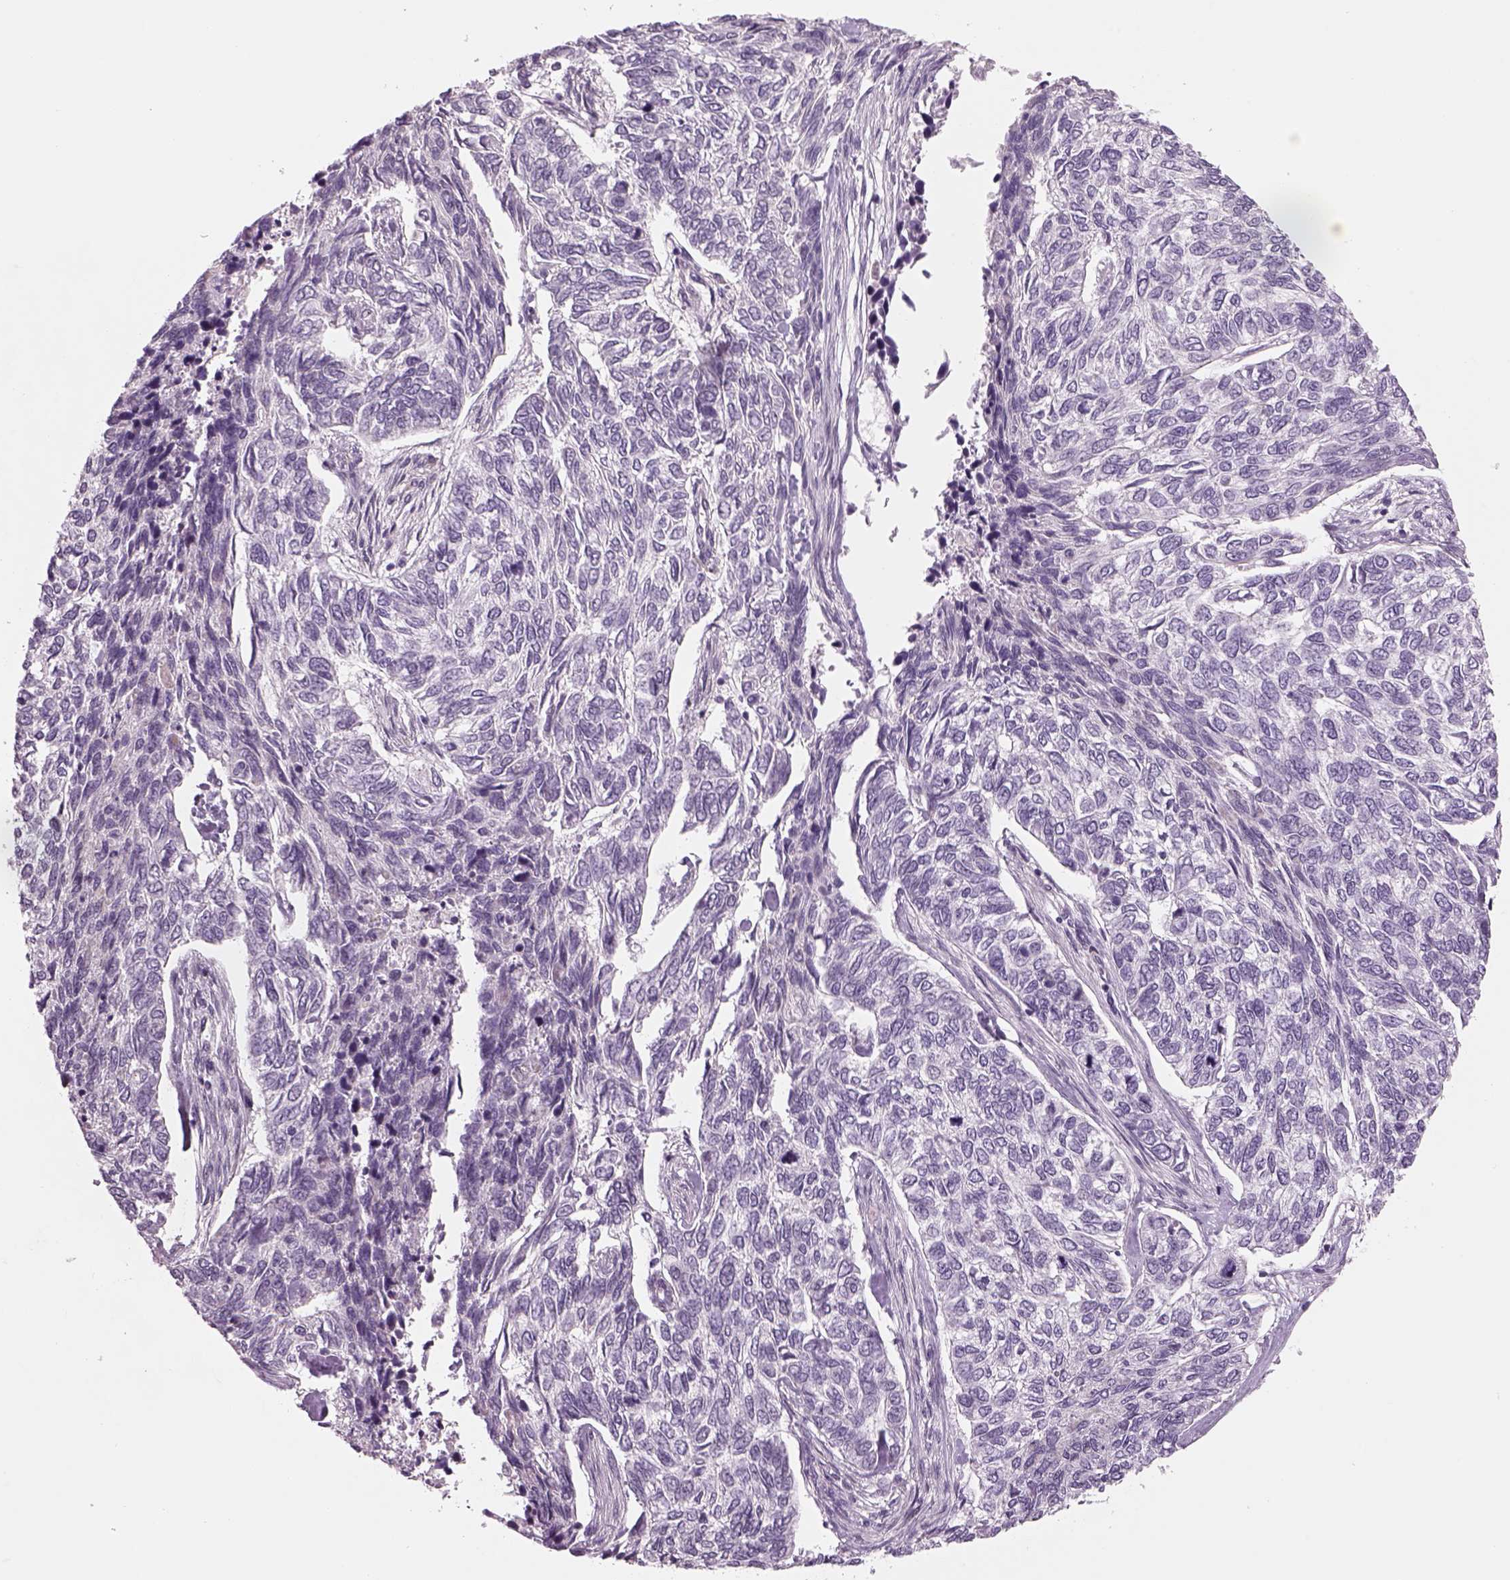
{"staining": {"intensity": "negative", "quantity": "none", "location": "none"}, "tissue": "skin cancer", "cell_type": "Tumor cells", "image_type": "cancer", "snomed": [{"axis": "morphology", "description": "Basal cell carcinoma"}, {"axis": "topography", "description": "Skin"}], "caption": "Immunohistochemistry (IHC) image of neoplastic tissue: human skin cancer stained with DAB (3,3'-diaminobenzidine) reveals no significant protein positivity in tumor cells.", "gene": "PENK", "patient": {"sex": "female", "age": 65}}